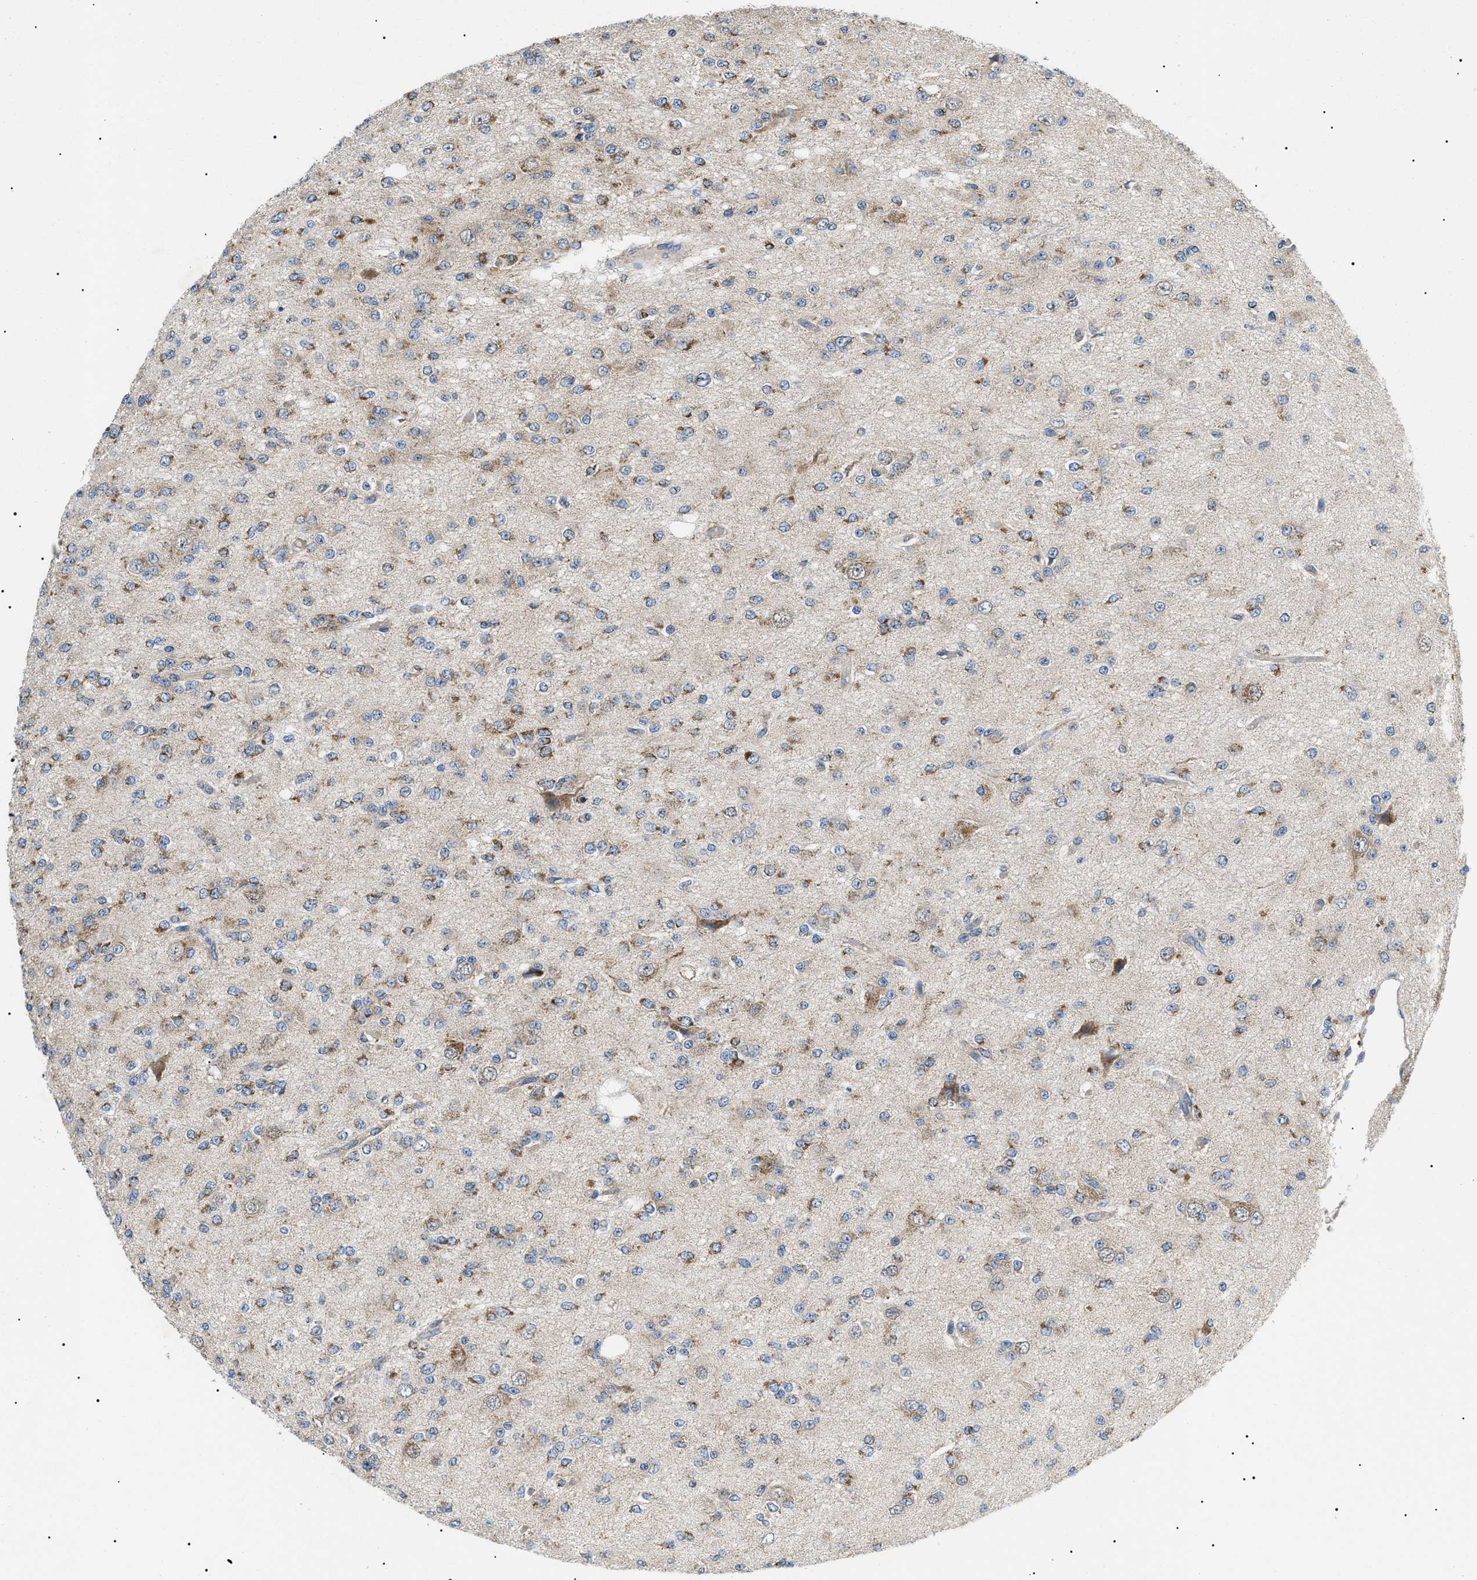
{"staining": {"intensity": "moderate", "quantity": "25%-75%", "location": "cytoplasmic/membranous"}, "tissue": "glioma", "cell_type": "Tumor cells", "image_type": "cancer", "snomed": [{"axis": "morphology", "description": "Glioma, malignant, Low grade"}, {"axis": "topography", "description": "Brain"}], "caption": "Glioma tissue reveals moderate cytoplasmic/membranous positivity in approximately 25%-75% of tumor cells, visualized by immunohistochemistry.", "gene": "TOMM6", "patient": {"sex": "male", "age": 38}}